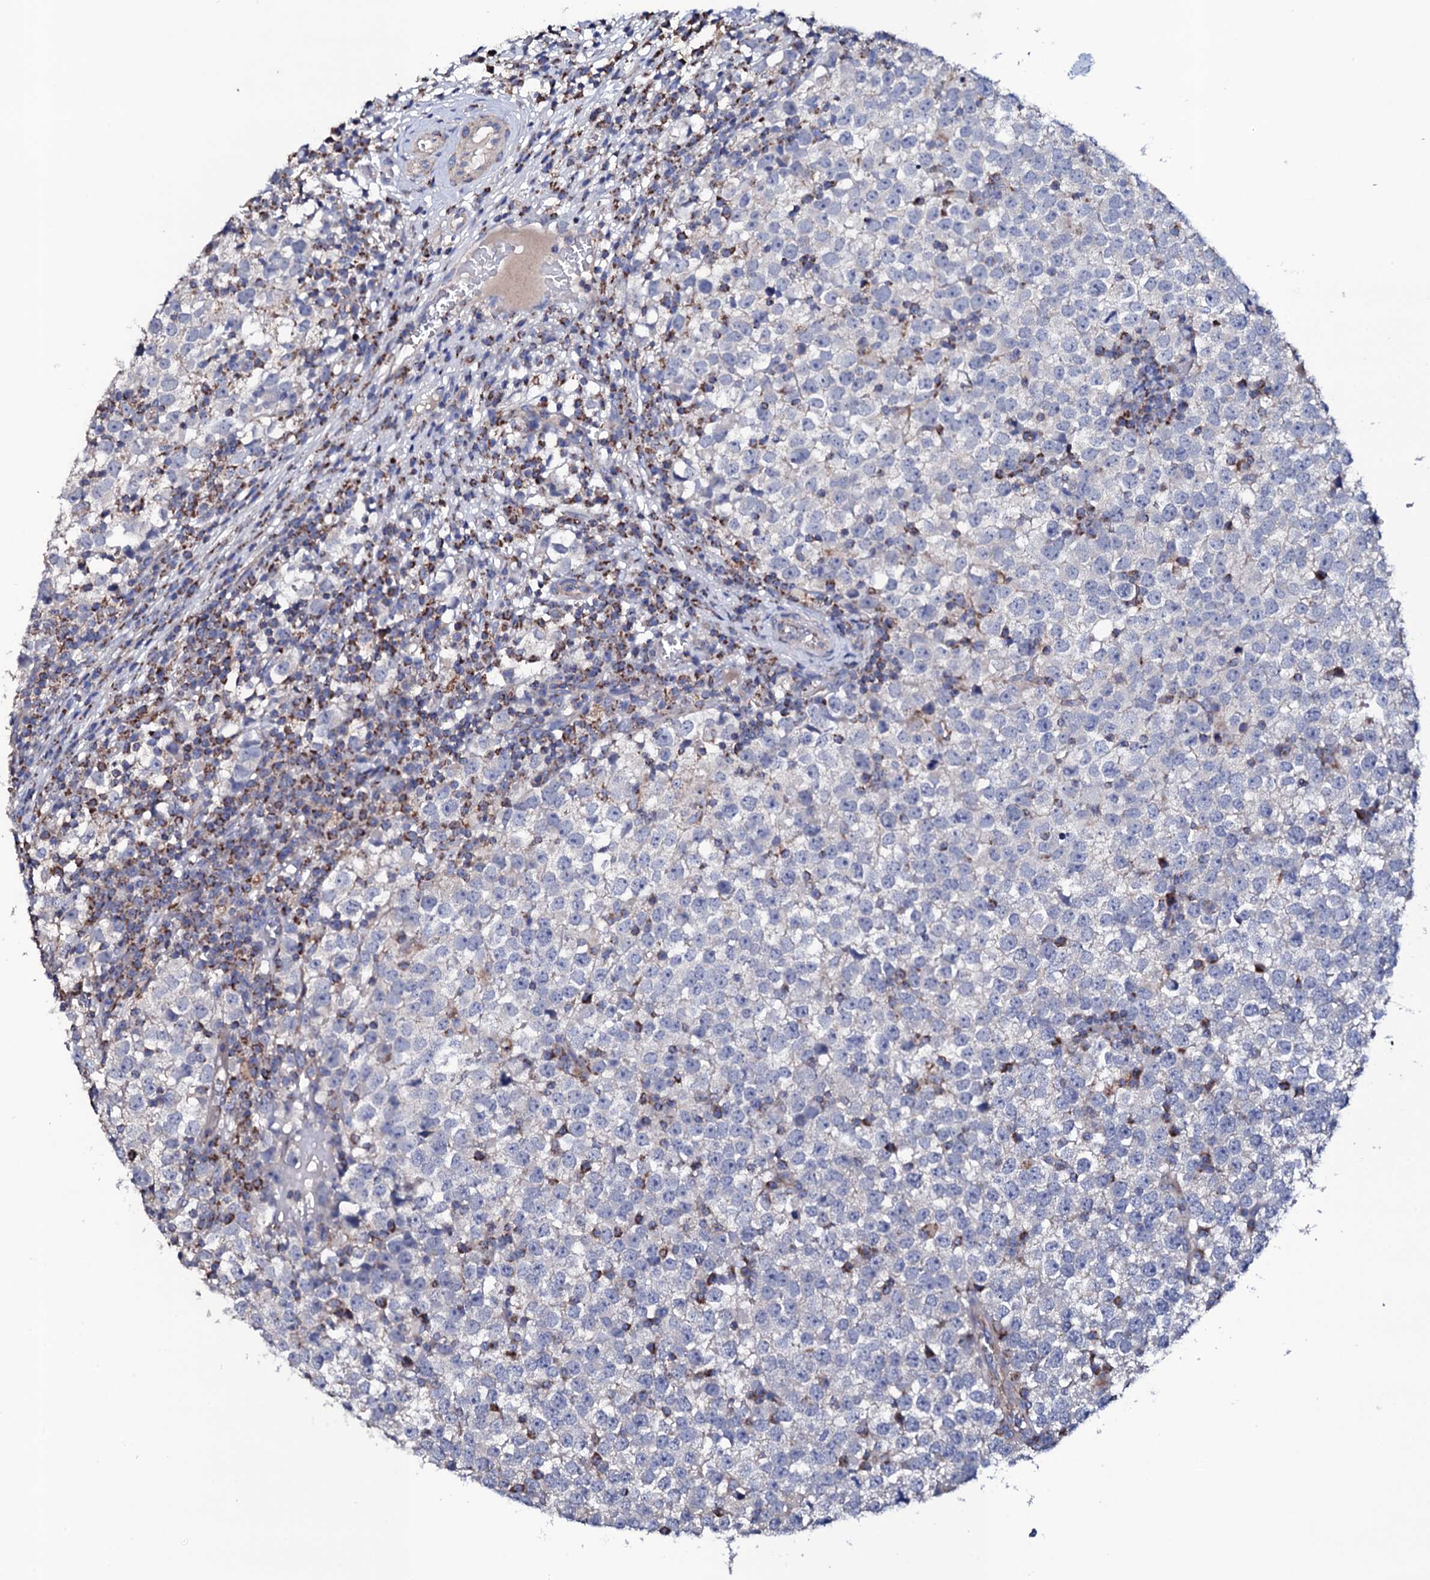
{"staining": {"intensity": "negative", "quantity": "none", "location": "none"}, "tissue": "testis cancer", "cell_type": "Tumor cells", "image_type": "cancer", "snomed": [{"axis": "morphology", "description": "Seminoma, NOS"}, {"axis": "topography", "description": "Testis"}], "caption": "Immunohistochemical staining of human testis seminoma demonstrates no significant staining in tumor cells.", "gene": "TCAF2", "patient": {"sex": "male", "age": 65}}